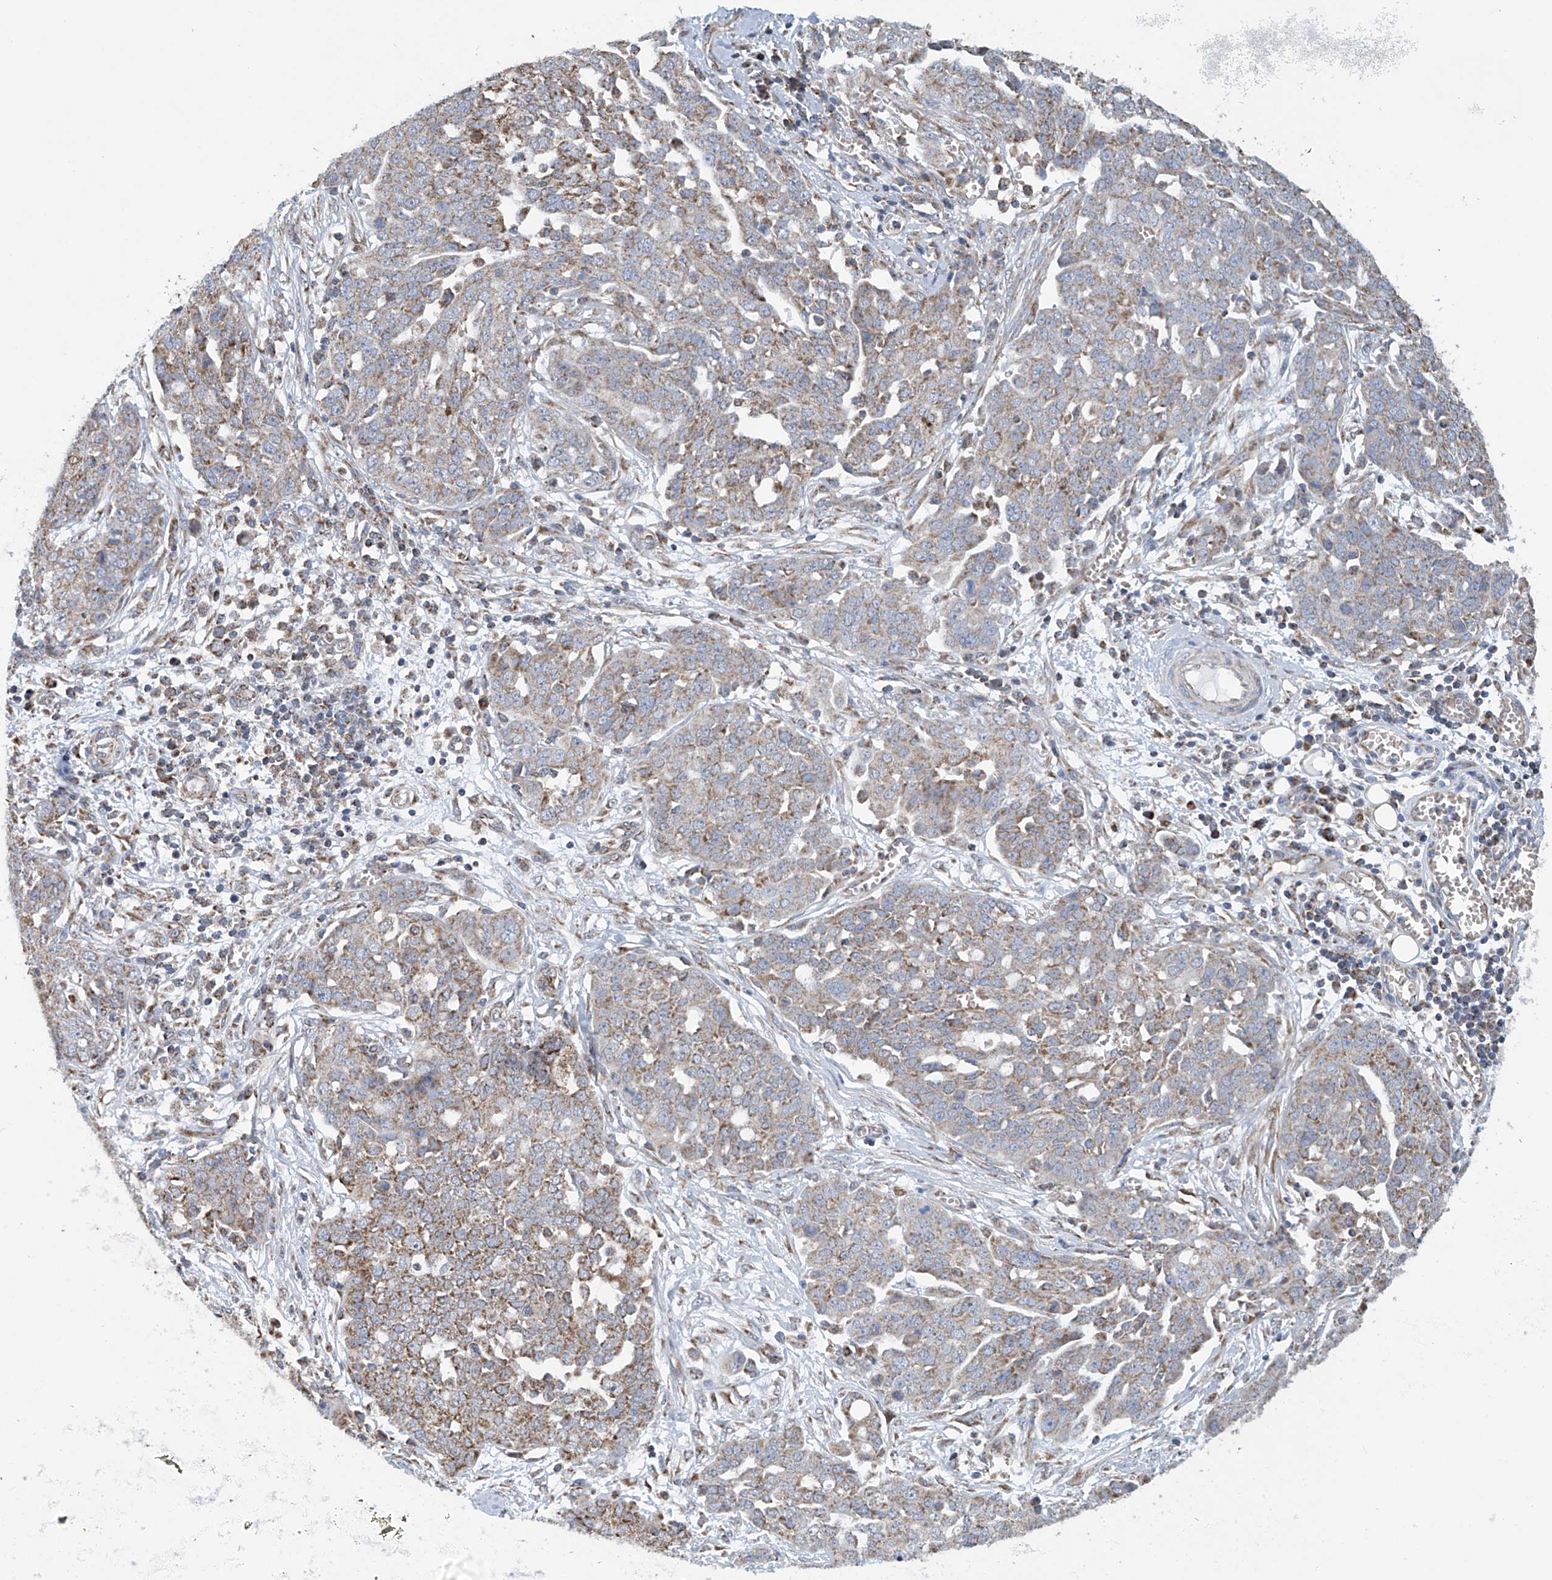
{"staining": {"intensity": "weak", "quantity": "25%-75%", "location": "cytoplasmic/membranous"}, "tissue": "ovarian cancer", "cell_type": "Tumor cells", "image_type": "cancer", "snomed": [{"axis": "morphology", "description": "Cystadenocarcinoma, serous, NOS"}, {"axis": "topography", "description": "Soft tissue"}, {"axis": "topography", "description": "Ovary"}], "caption": "Protein expression analysis of ovarian cancer (serous cystadenocarcinoma) shows weak cytoplasmic/membranous staining in approximately 25%-75% of tumor cells. (DAB IHC, brown staining for protein, blue staining for nuclei).", "gene": "COMMD1", "patient": {"sex": "female", "age": 57}}